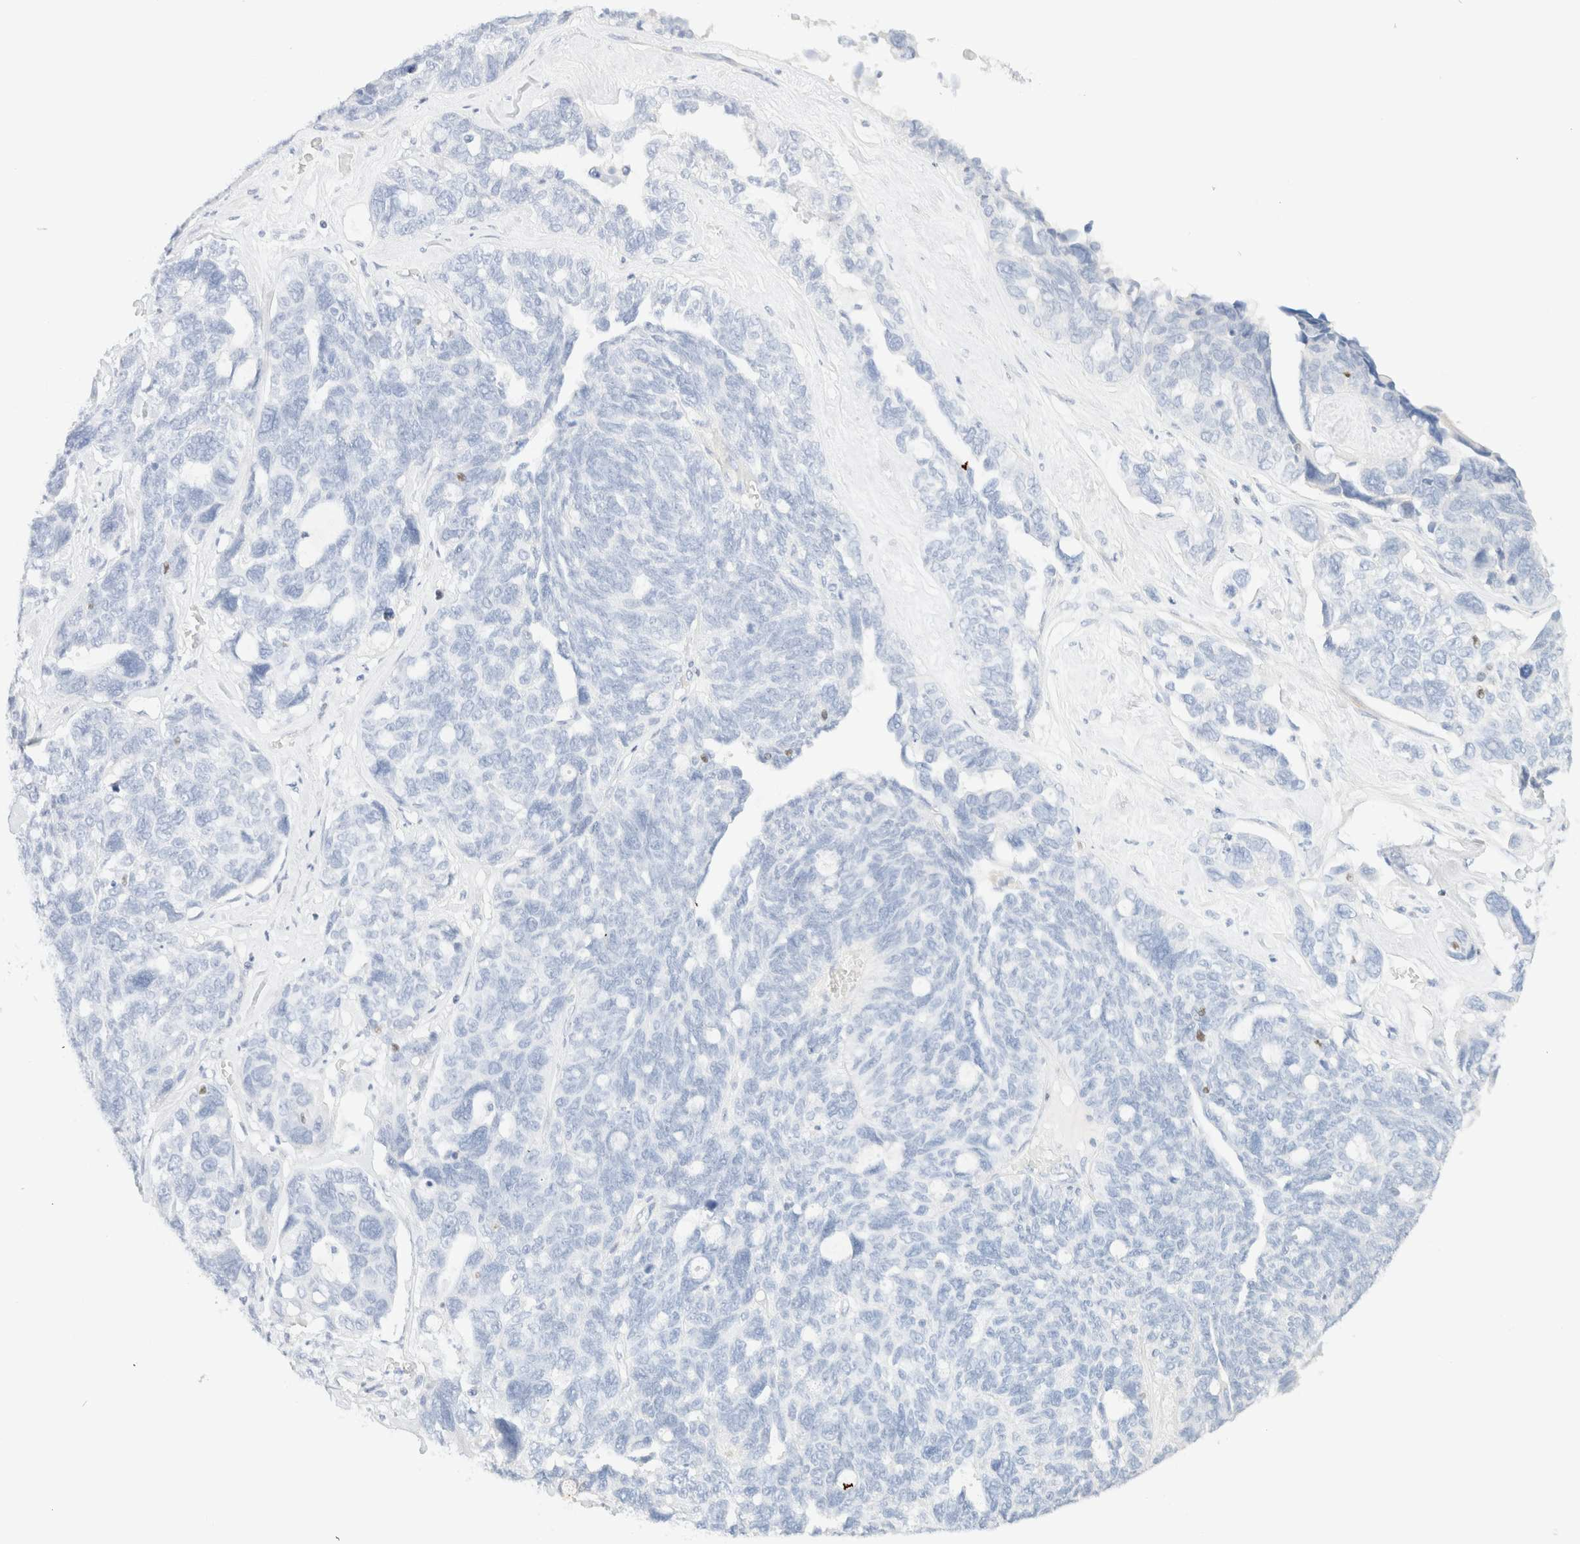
{"staining": {"intensity": "negative", "quantity": "none", "location": "none"}, "tissue": "ovarian cancer", "cell_type": "Tumor cells", "image_type": "cancer", "snomed": [{"axis": "morphology", "description": "Cystadenocarcinoma, serous, NOS"}, {"axis": "topography", "description": "Ovary"}], "caption": "IHC image of neoplastic tissue: human serous cystadenocarcinoma (ovarian) stained with DAB exhibits no significant protein staining in tumor cells.", "gene": "IKZF3", "patient": {"sex": "female", "age": 79}}